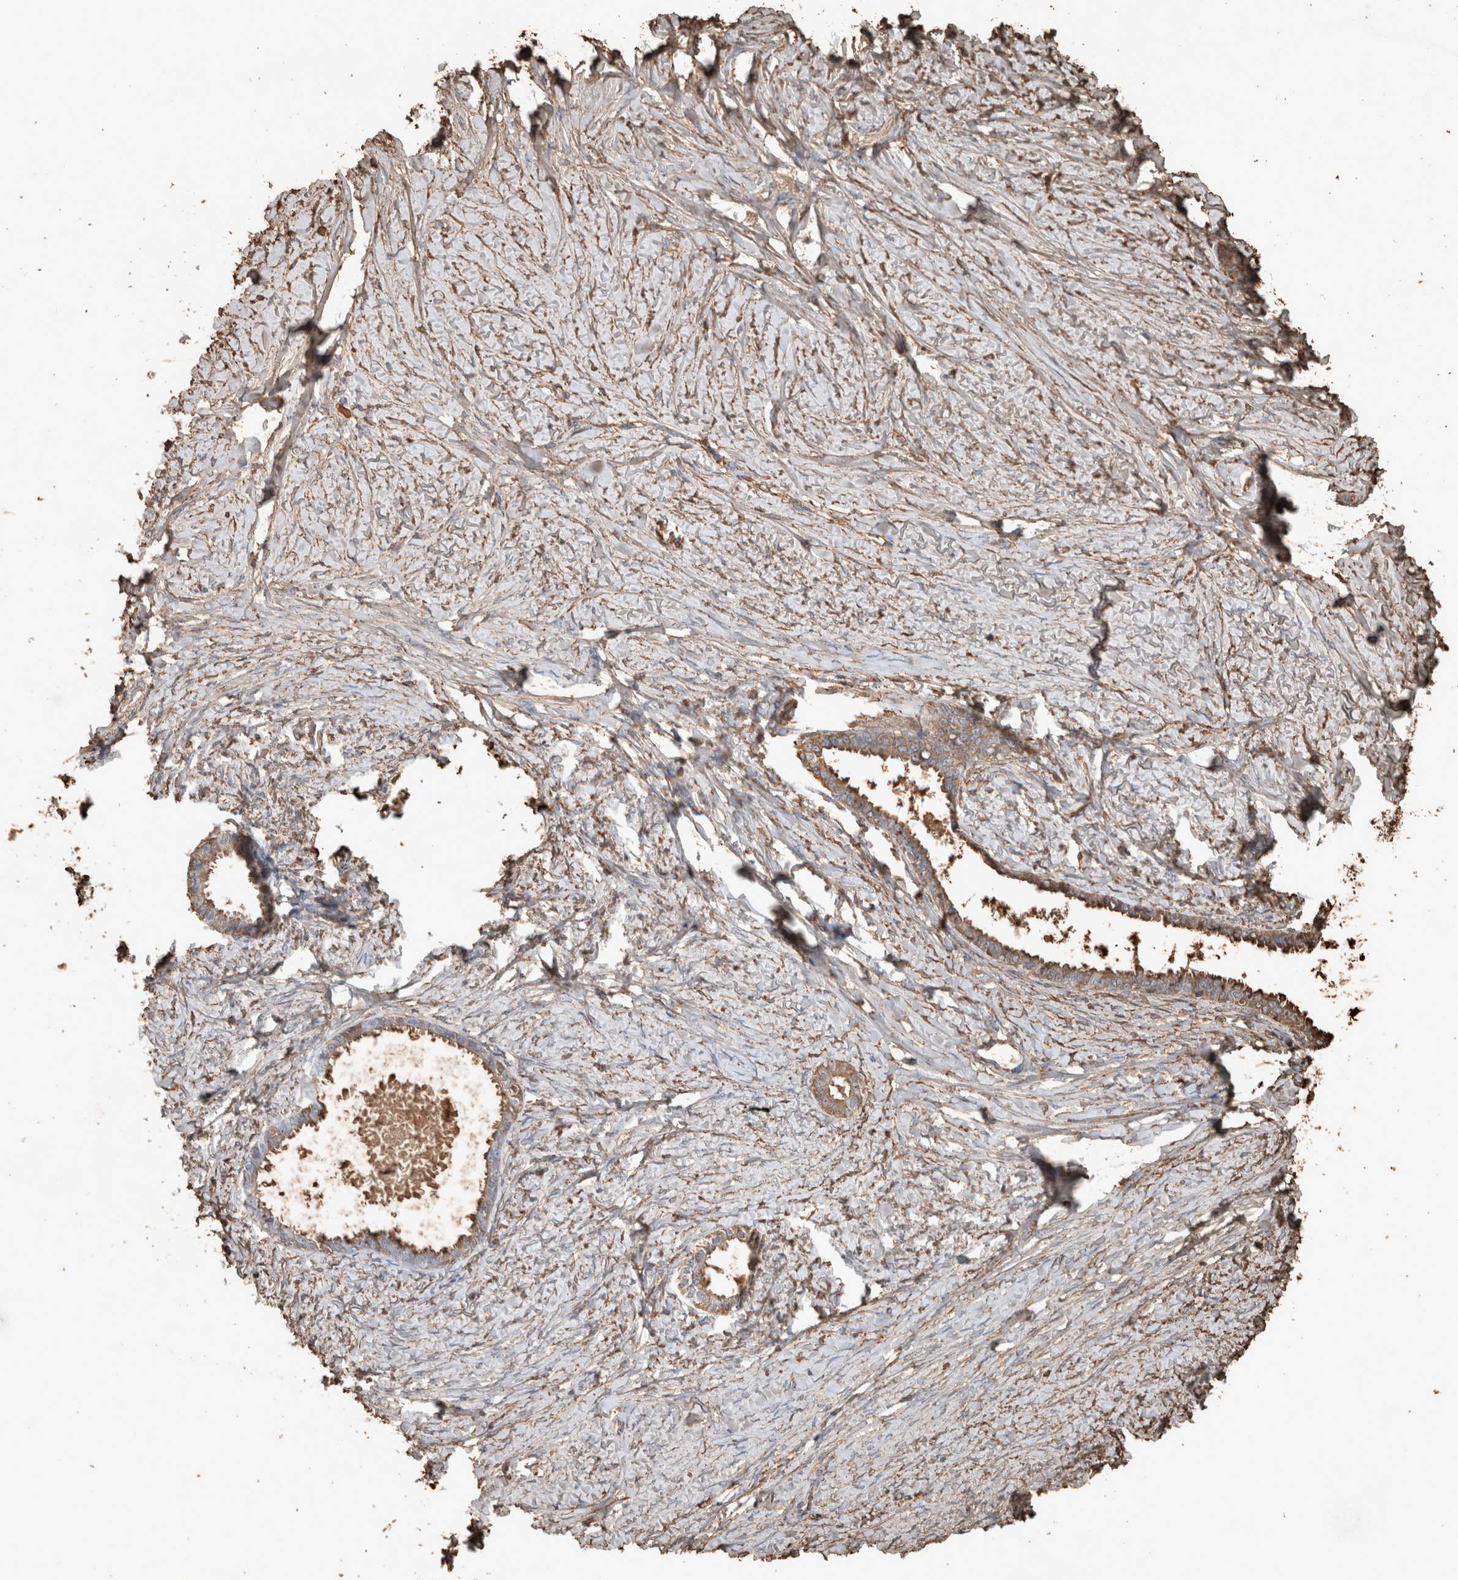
{"staining": {"intensity": "weak", "quantity": "25%-75%", "location": "cytoplasmic/membranous"}, "tissue": "ovarian cancer", "cell_type": "Tumor cells", "image_type": "cancer", "snomed": [{"axis": "morphology", "description": "Cystadenocarcinoma, serous, NOS"}, {"axis": "topography", "description": "Ovary"}], "caption": "A brown stain shows weak cytoplasmic/membranous staining of a protein in ovarian serous cystadenocarcinoma tumor cells. (brown staining indicates protein expression, while blue staining denotes nuclei).", "gene": "USP34", "patient": {"sex": "female", "age": 79}}